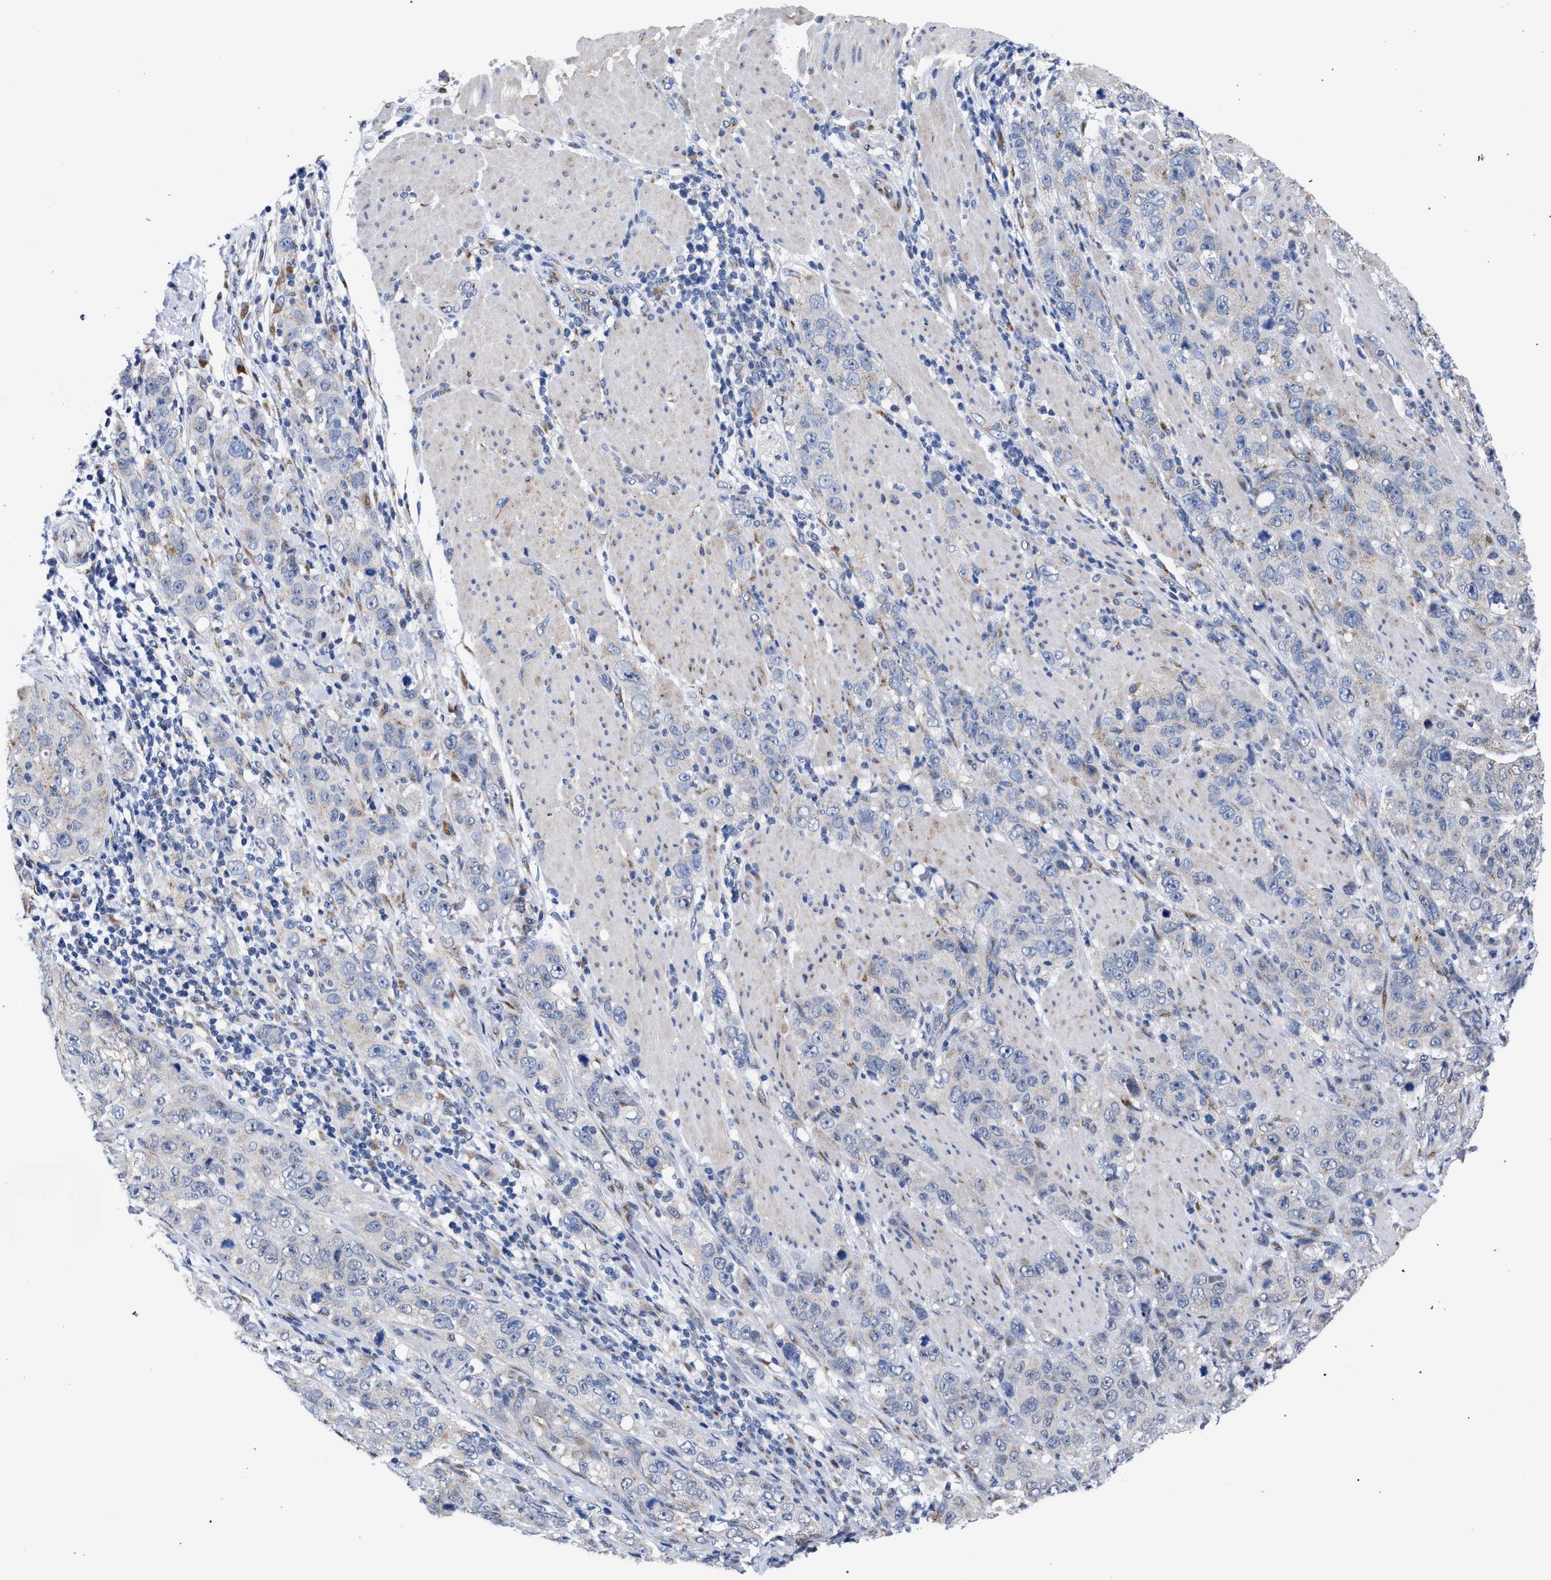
{"staining": {"intensity": "negative", "quantity": "none", "location": "none"}, "tissue": "stomach cancer", "cell_type": "Tumor cells", "image_type": "cancer", "snomed": [{"axis": "morphology", "description": "Adenocarcinoma, NOS"}, {"axis": "topography", "description": "Stomach"}], "caption": "The immunohistochemistry image has no significant staining in tumor cells of stomach cancer (adenocarcinoma) tissue. The staining was performed using DAB to visualize the protein expression in brown, while the nuclei were stained in blue with hematoxylin (Magnification: 20x).", "gene": "GOLGA2", "patient": {"sex": "male", "age": 48}}